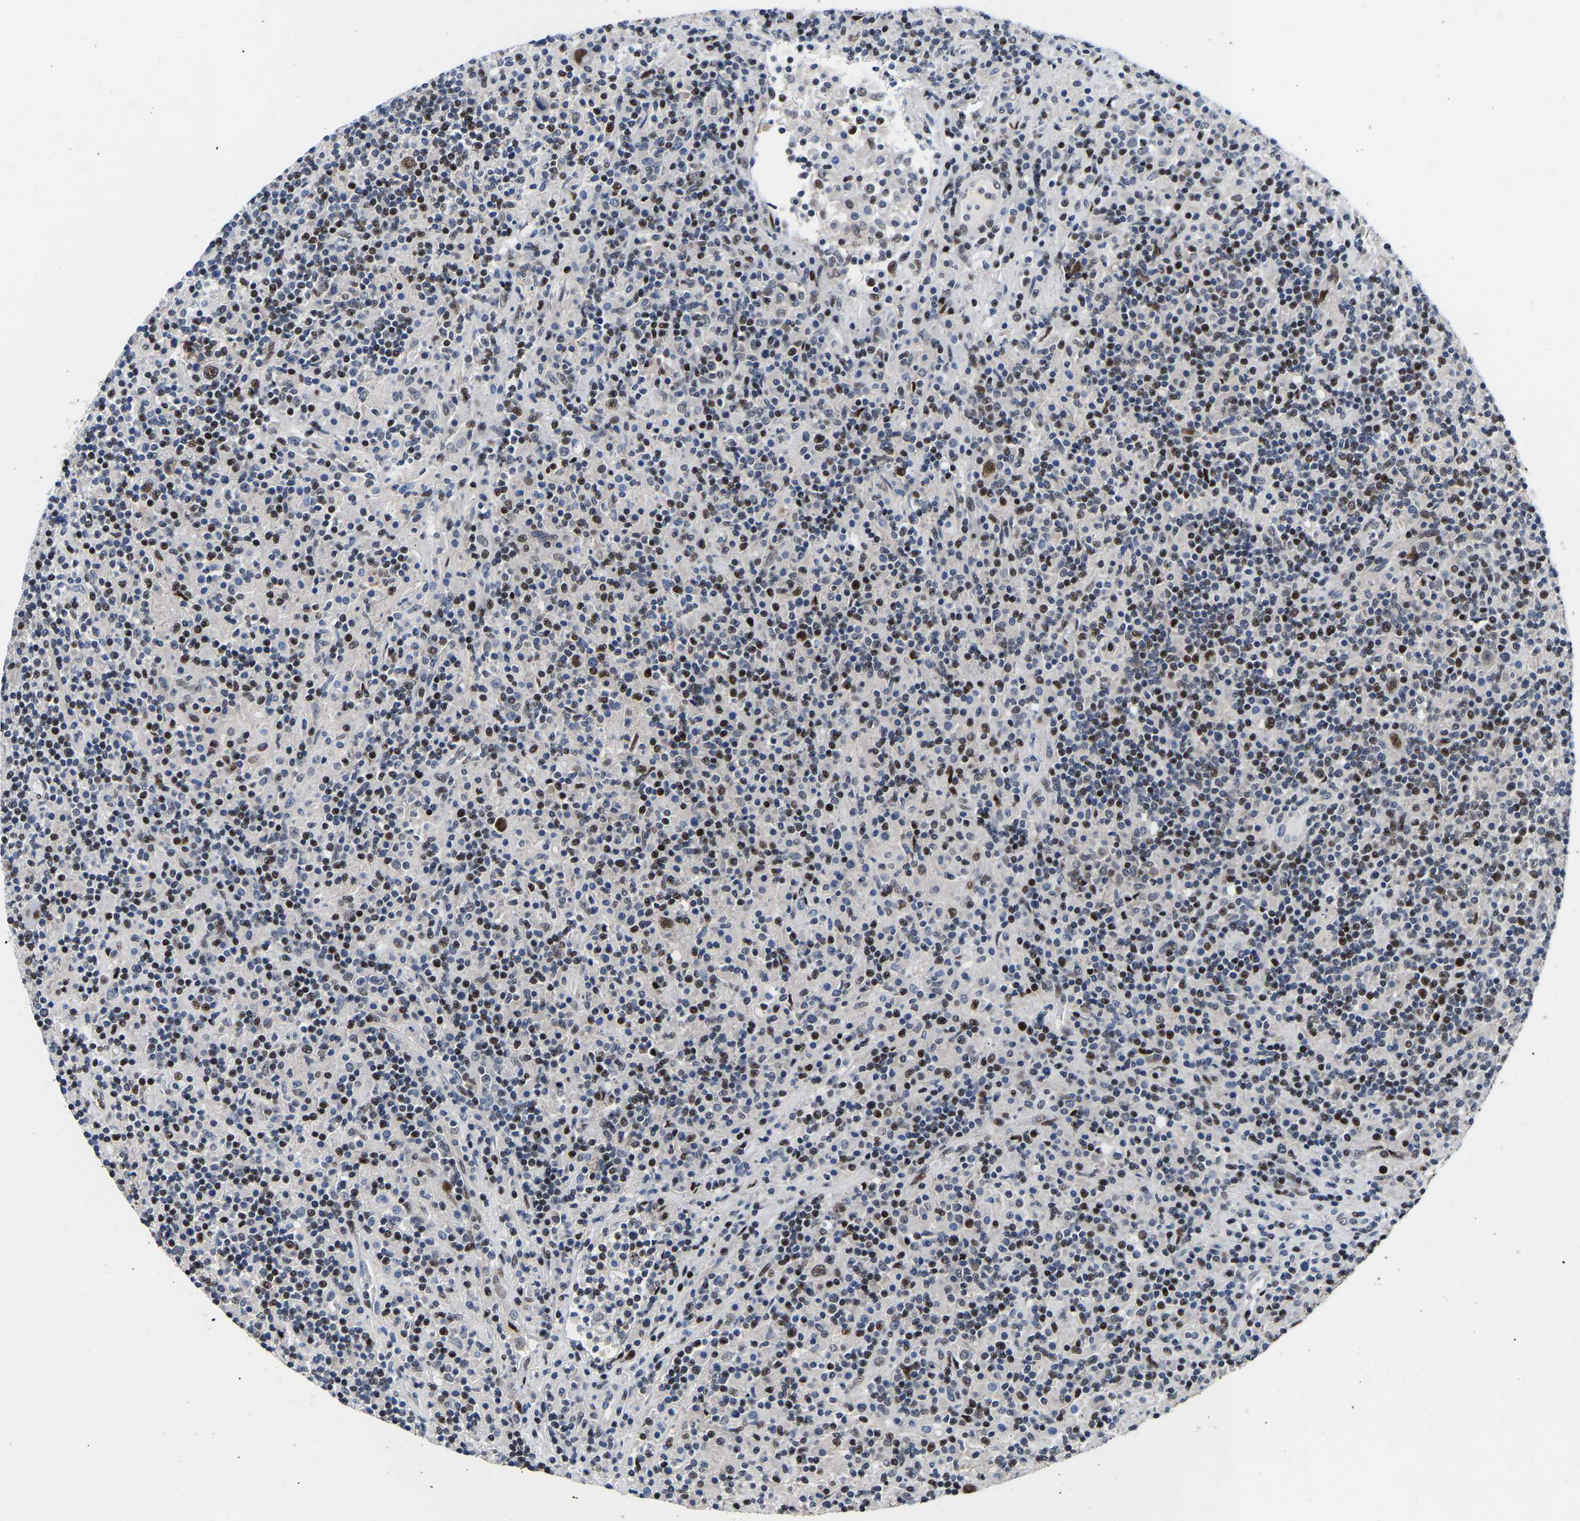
{"staining": {"intensity": "moderate", "quantity": "25%-75%", "location": "nuclear"}, "tissue": "lymphoma", "cell_type": "Tumor cells", "image_type": "cancer", "snomed": [{"axis": "morphology", "description": "Hodgkin's disease, NOS"}, {"axis": "topography", "description": "Lymph node"}], "caption": "Hodgkin's disease stained with a protein marker exhibits moderate staining in tumor cells.", "gene": "PTRHD1", "patient": {"sex": "male", "age": 70}}